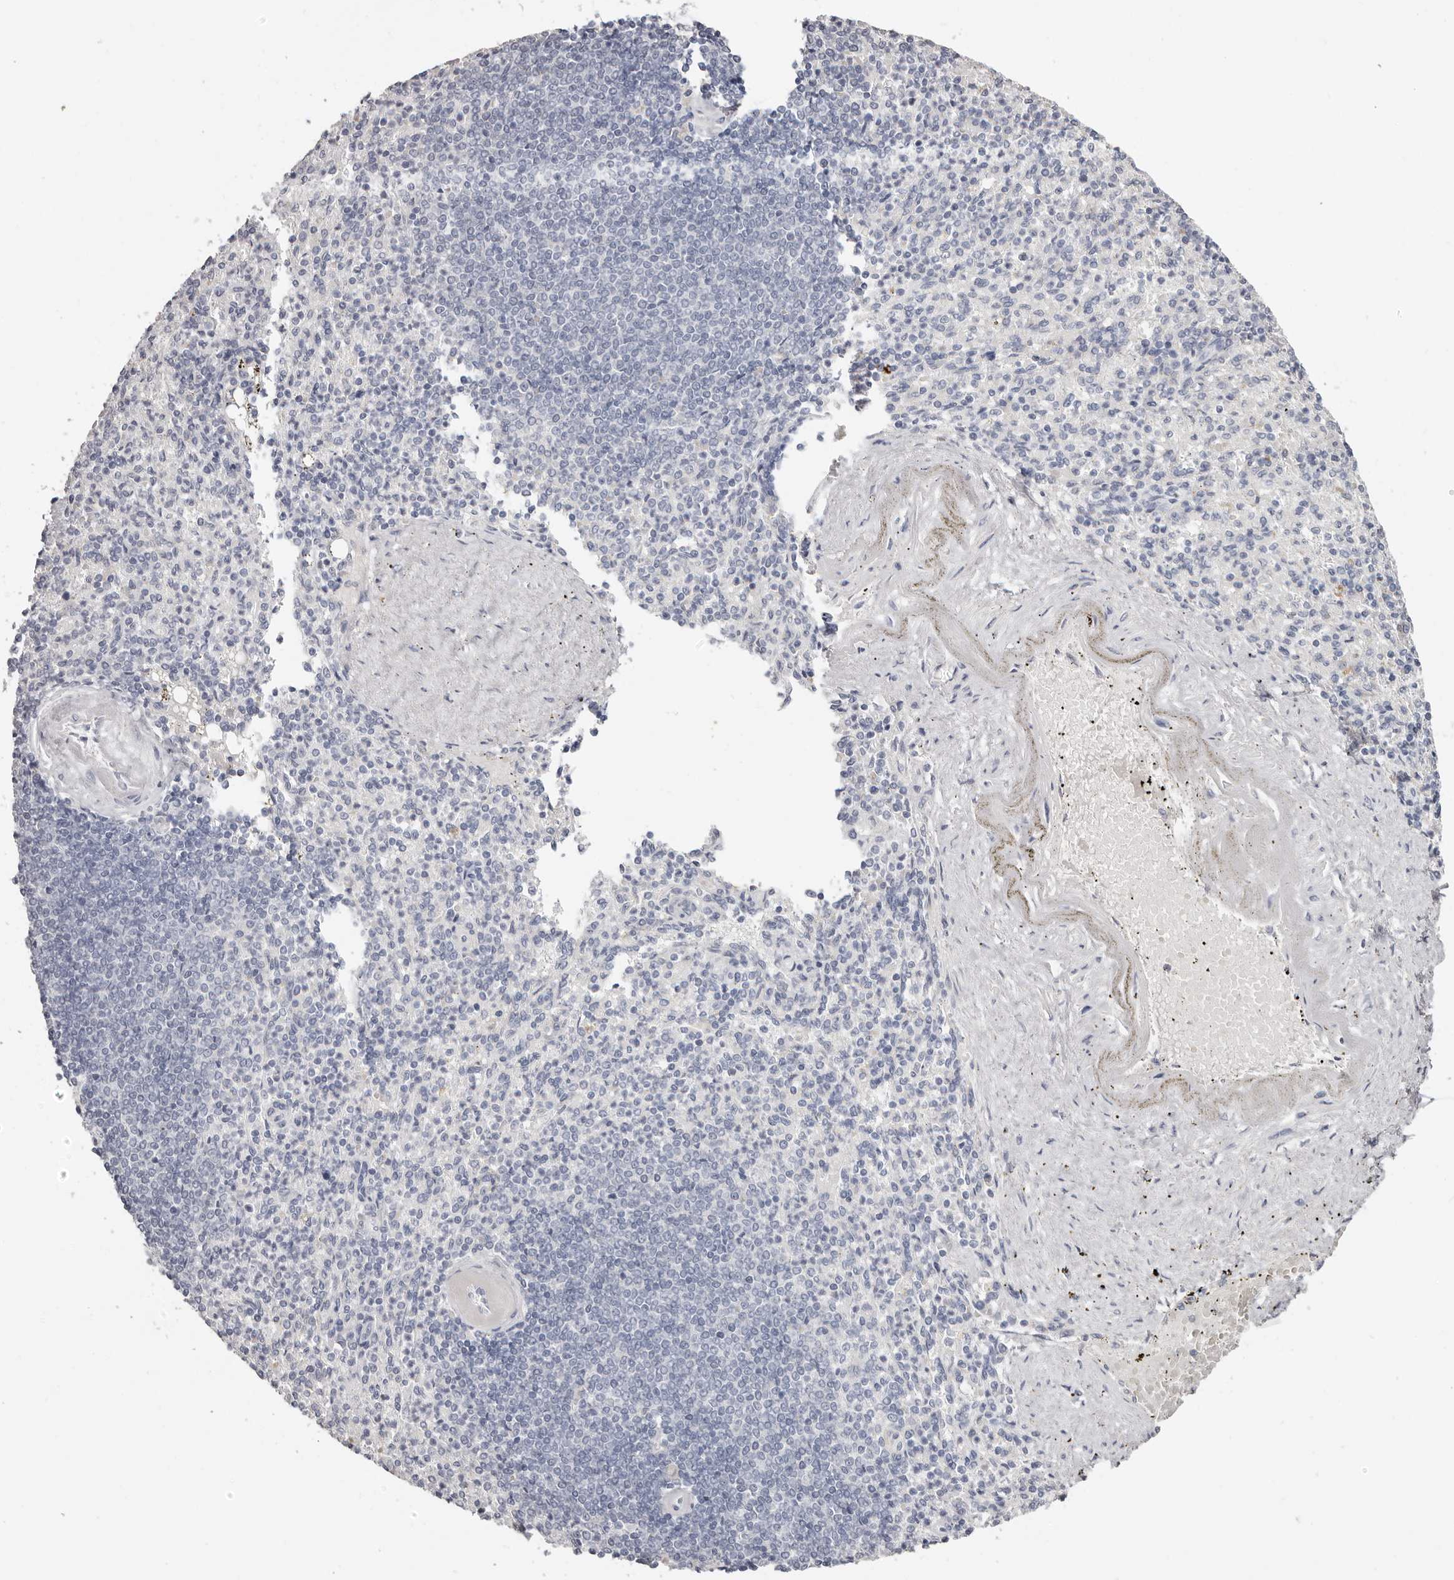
{"staining": {"intensity": "negative", "quantity": "none", "location": "none"}, "tissue": "spleen", "cell_type": "Cells in red pulp", "image_type": "normal", "snomed": [{"axis": "morphology", "description": "Normal tissue, NOS"}, {"axis": "topography", "description": "Spleen"}], "caption": "DAB immunohistochemical staining of benign human spleen exhibits no significant staining in cells in red pulp. Nuclei are stained in blue.", "gene": "PCDHB6", "patient": {"sex": "female", "age": 74}}